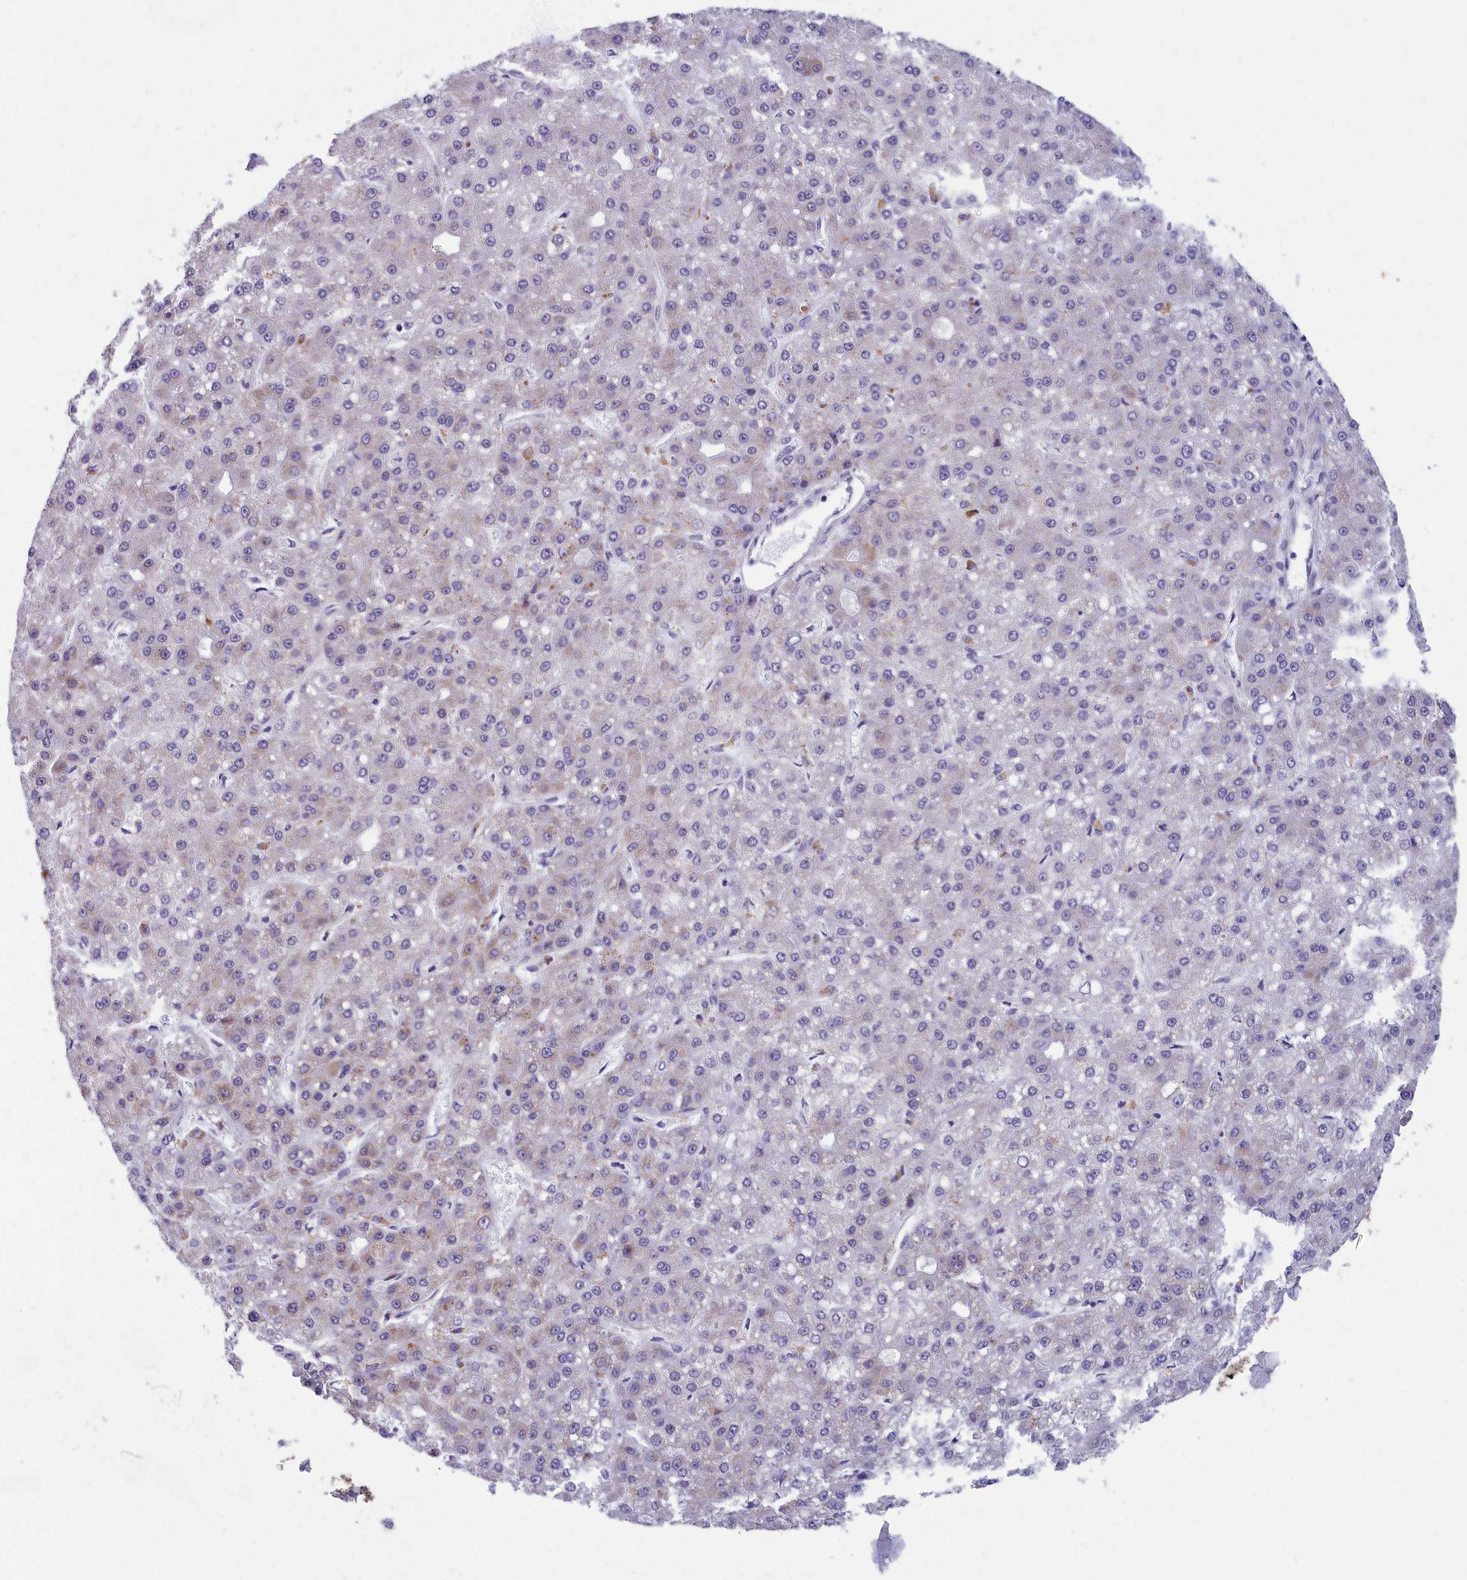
{"staining": {"intensity": "negative", "quantity": "none", "location": "none"}, "tissue": "liver cancer", "cell_type": "Tumor cells", "image_type": "cancer", "snomed": [{"axis": "morphology", "description": "Carcinoma, Hepatocellular, NOS"}, {"axis": "topography", "description": "Liver"}], "caption": "DAB (3,3'-diaminobenzidine) immunohistochemical staining of hepatocellular carcinoma (liver) reveals no significant positivity in tumor cells.", "gene": "MRPS25", "patient": {"sex": "male", "age": 67}}